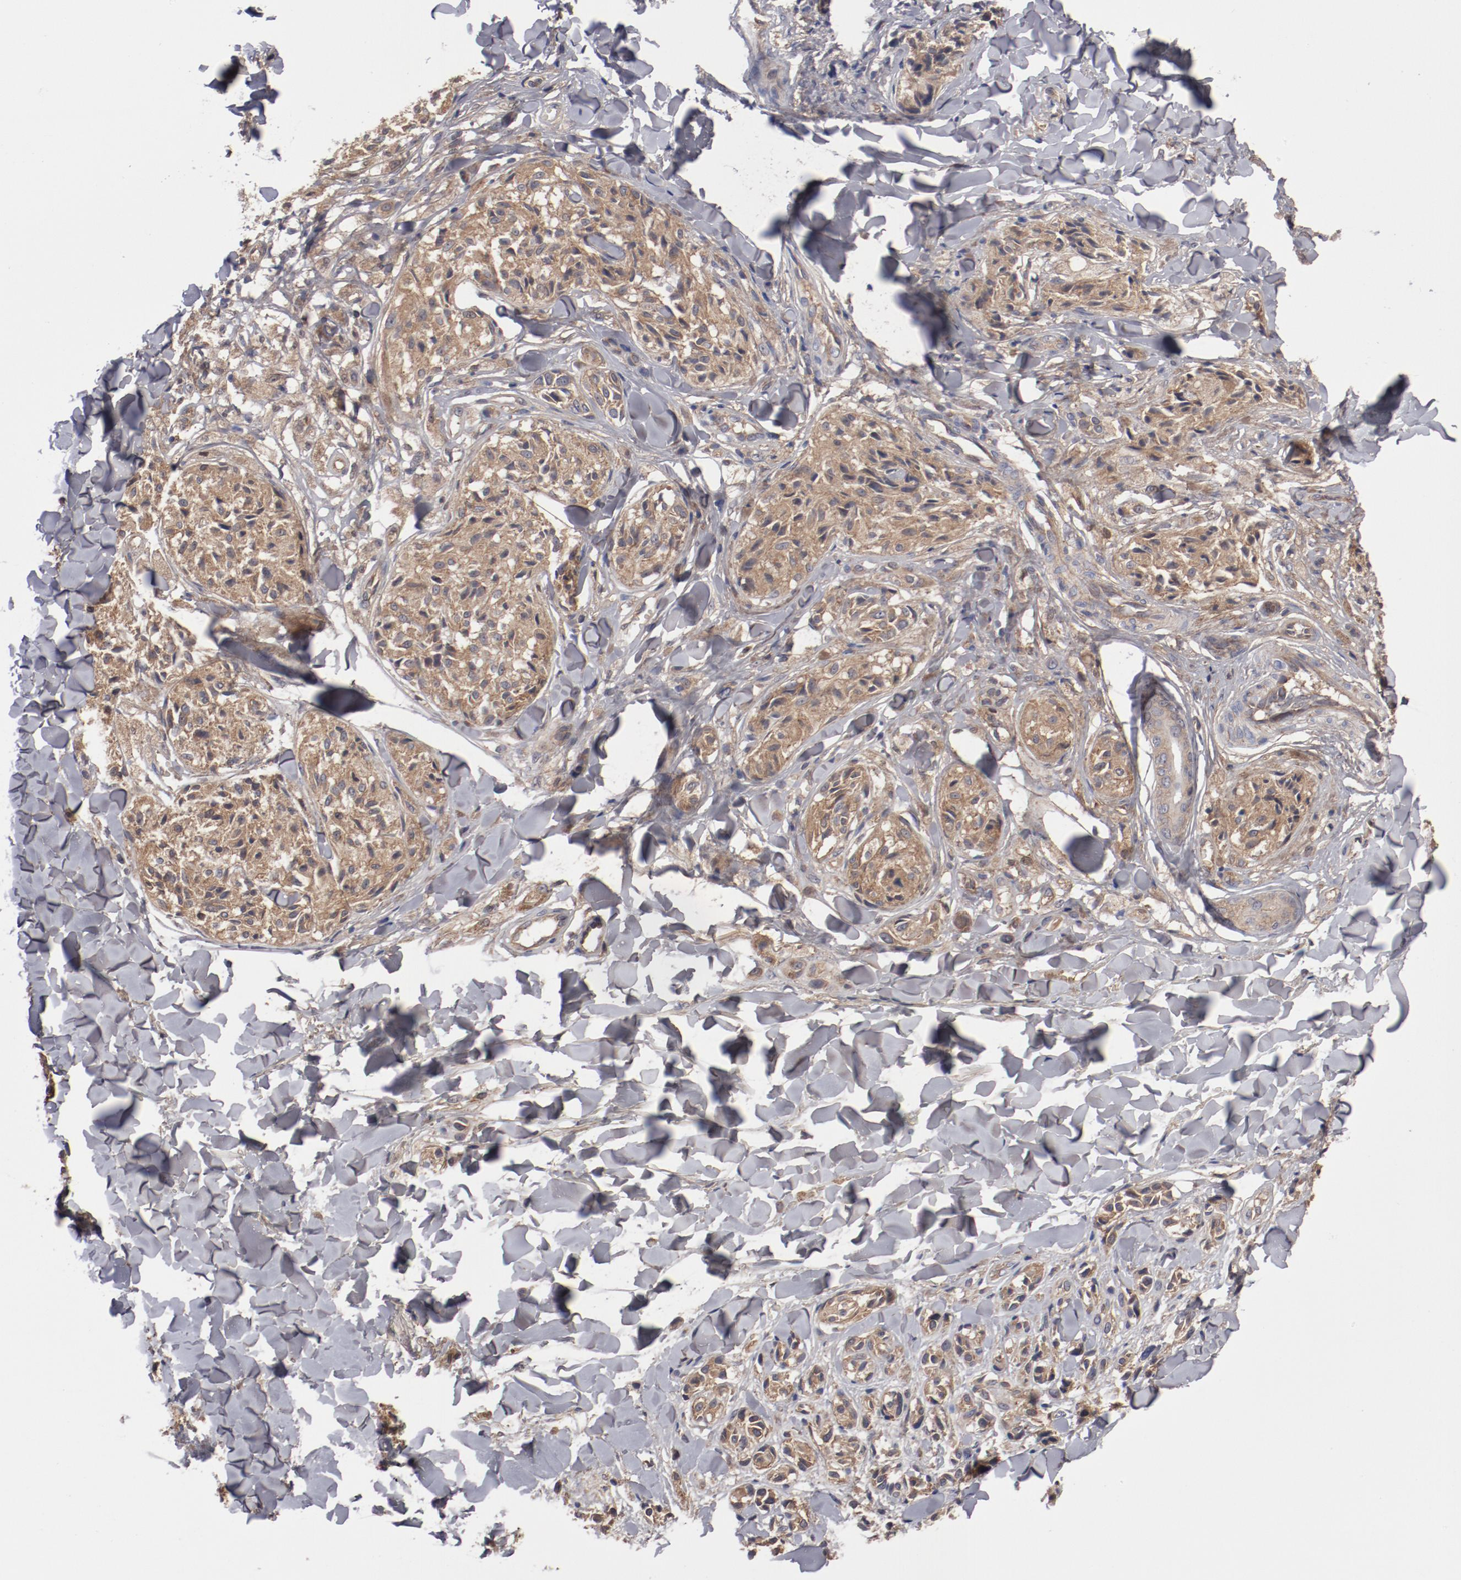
{"staining": {"intensity": "weak", "quantity": "25%-75%", "location": "cytoplasmic/membranous"}, "tissue": "melanoma", "cell_type": "Tumor cells", "image_type": "cancer", "snomed": [{"axis": "morphology", "description": "Malignant melanoma, Metastatic site"}, {"axis": "topography", "description": "Skin"}], "caption": "Immunohistochemistry of human melanoma exhibits low levels of weak cytoplasmic/membranous staining in approximately 25%-75% of tumor cells.", "gene": "DNAAF2", "patient": {"sex": "female", "age": 66}}